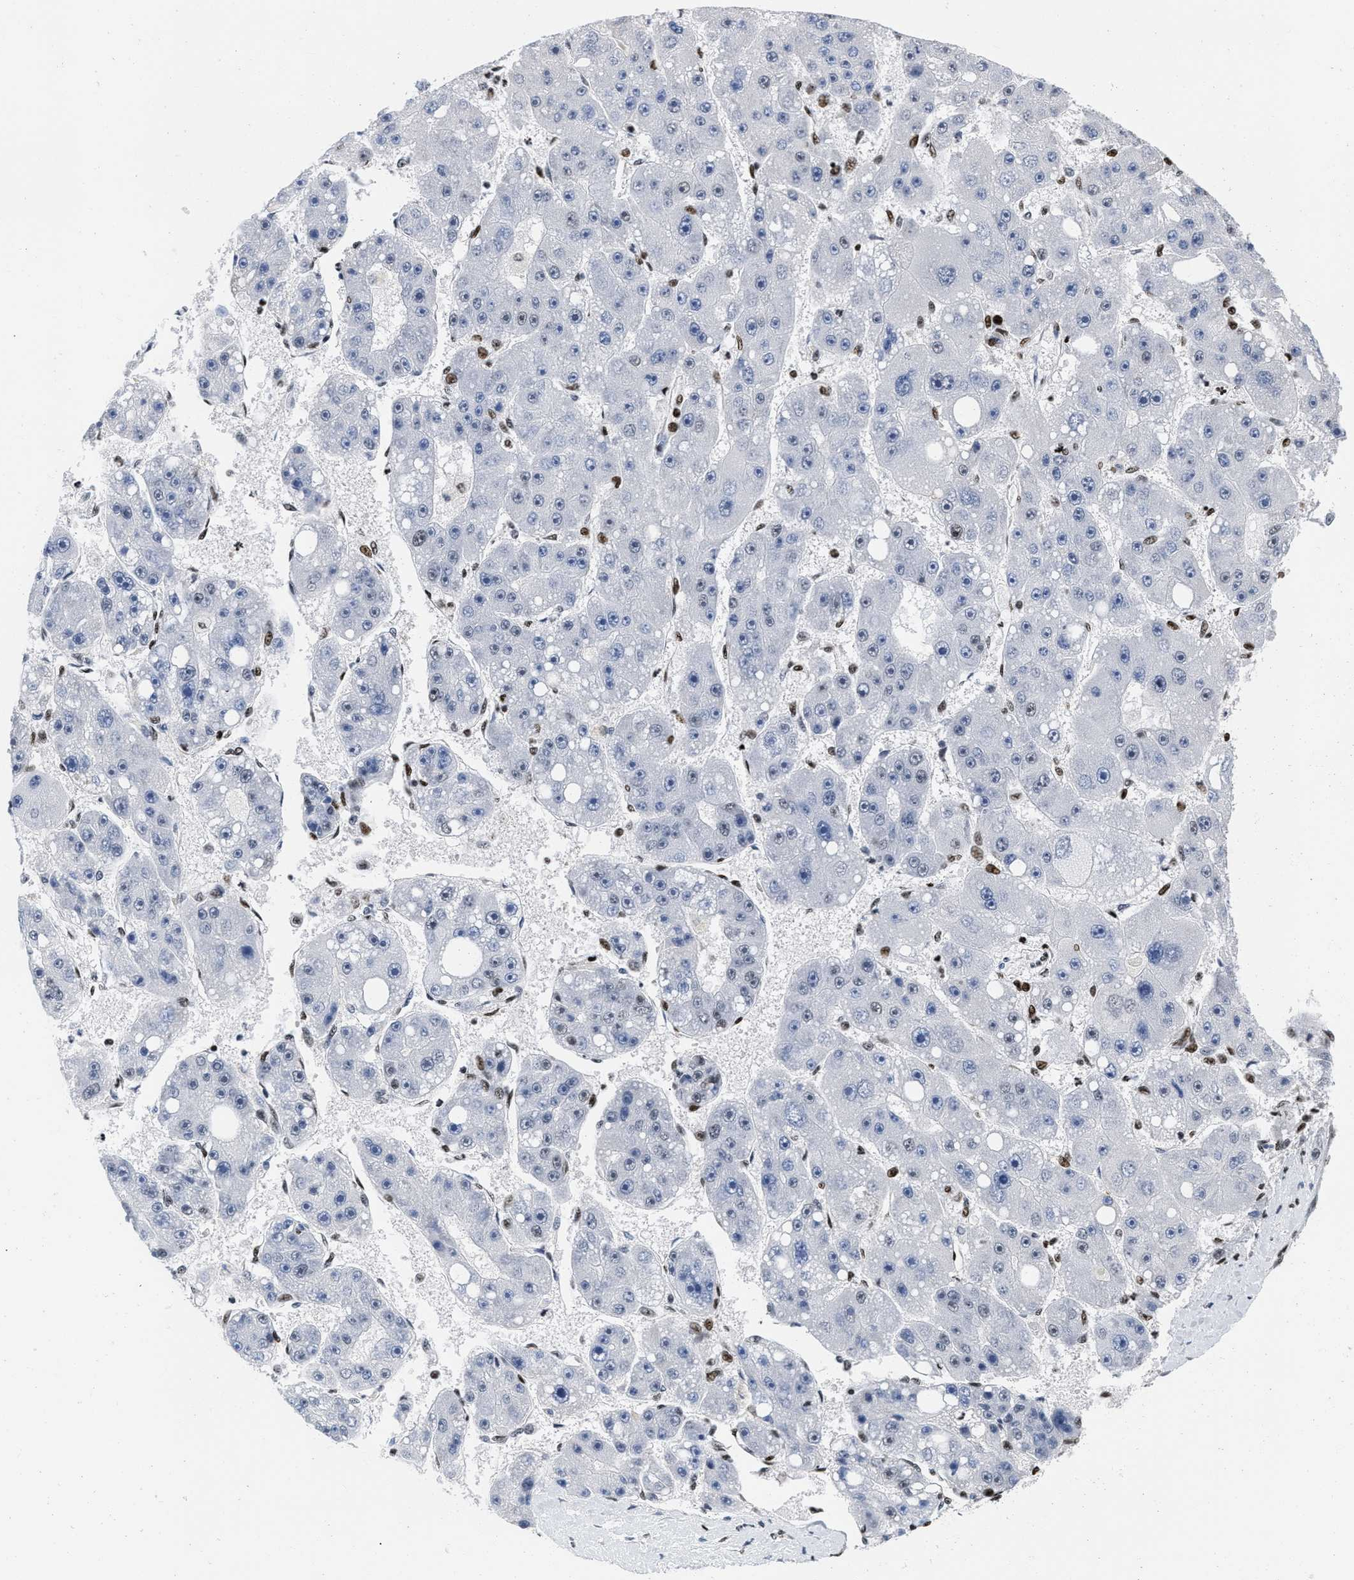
{"staining": {"intensity": "negative", "quantity": "none", "location": "none"}, "tissue": "liver cancer", "cell_type": "Tumor cells", "image_type": "cancer", "snomed": [{"axis": "morphology", "description": "Carcinoma, Hepatocellular, NOS"}, {"axis": "topography", "description": "Liver"}], "caption": "IHC of liver cancer (hepatocellular carcinoma) demonstrates no staining in tumor cells. The staining was performed using DAB (3,3'-diaminobenzidine) to visualize the protein expression in brown, while the nuclei were stained in blue with hematoxylin (Magnification: 20x).", "gene": "CREB1", "patient": {"sex": "female", "age": 61}}